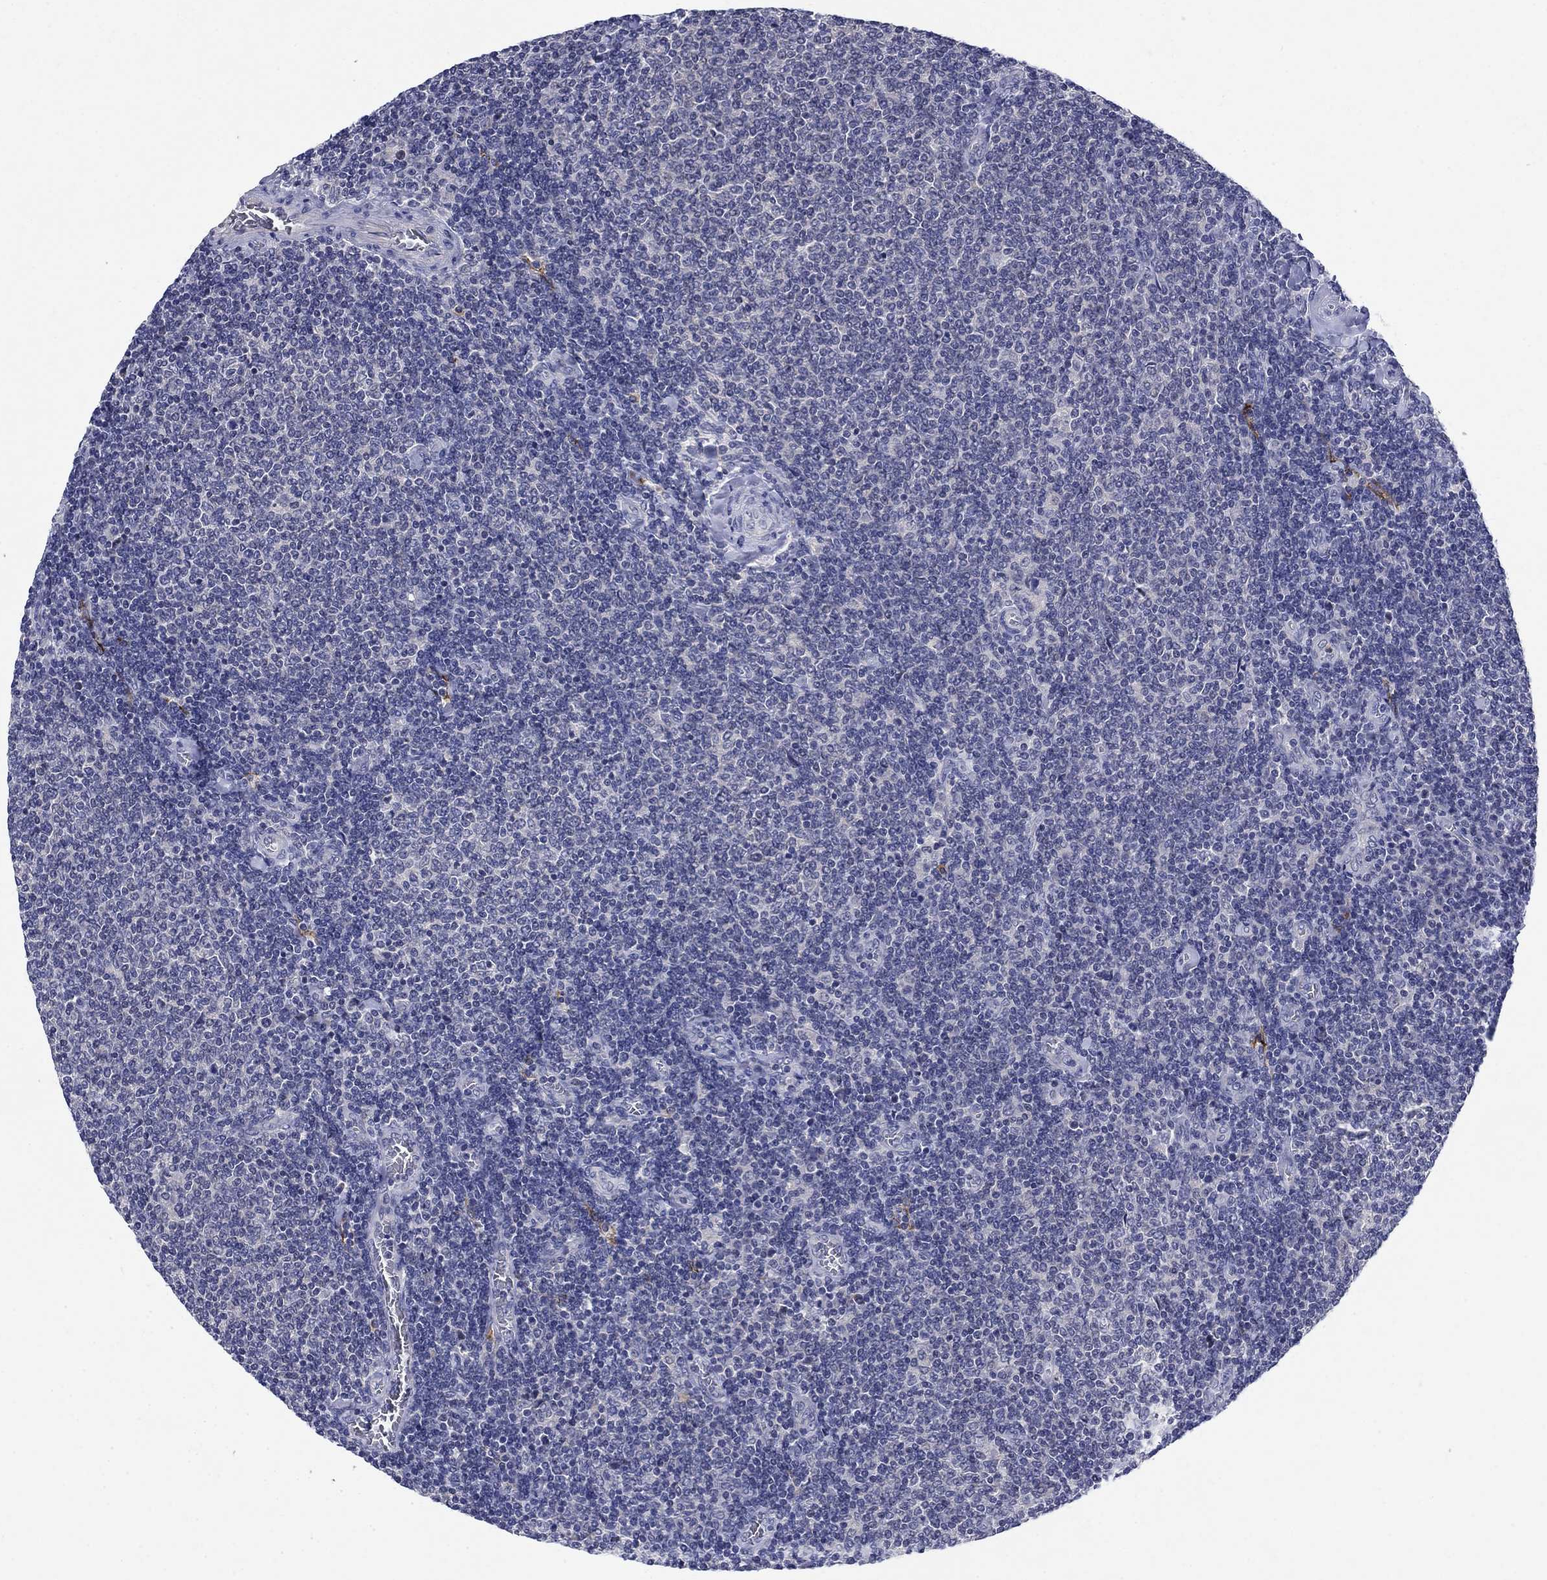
{"staining": {"intensity": "negative", "quantity": "none", "location": "none"}, "tissue": "lymphoma", "cell_type": "Tumor cells", "image_type": "cancer", "snomed": [{"axis": "morphology", "description": "Malignant lymphoma, non-Hodgkin's type, Low grade"}, {"axis": "topography", "description": "Lymph node"}], "caption": "Tumor cells show no significant protein positivity in lymphoma.", "gene": "STAB2", "patient": {"sex": "male", "age": 52}}